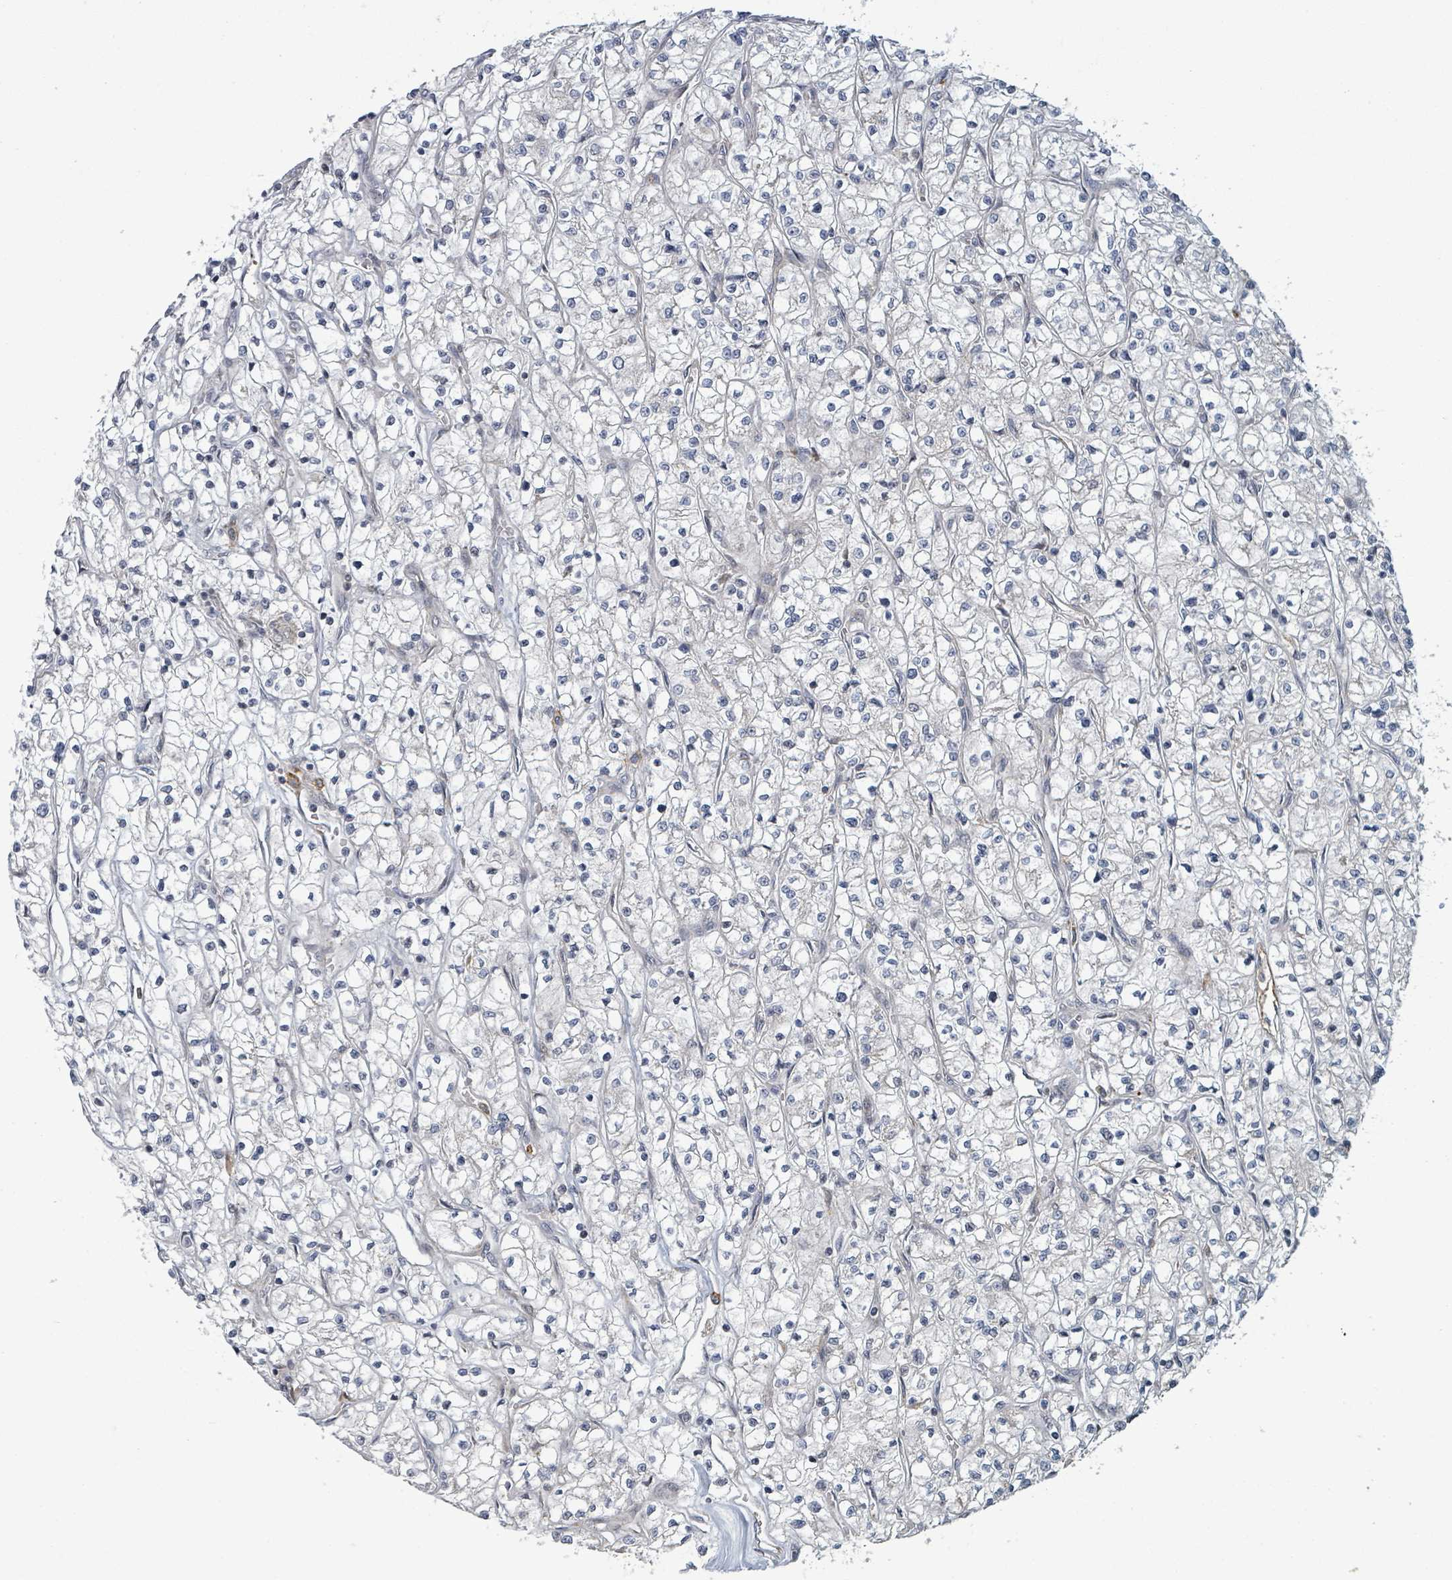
{"staining": {"intensity": "negative", "quantity": "none", "location": "none"}, "tissue": "renal cancer", "cell_type": "Tumor cells", "image_type": "cancer", "snomed": [{"axis": "morphology", "description": "Adenocarcinoma, NOS"}, {"axis": "topography", "description": "Kidney"}], "caption": "The IHC histopathology image has no significant positivity in tumor cells of renal adenocarcinoma tissue. Brightfield microscopy of immunohistochemistry (IHC) stained with DAB (brown) and hematoxylin (blue), captured at high magnification.", "gene": "GTF3C1", "patient": {"sex": "female", "age": 64}}